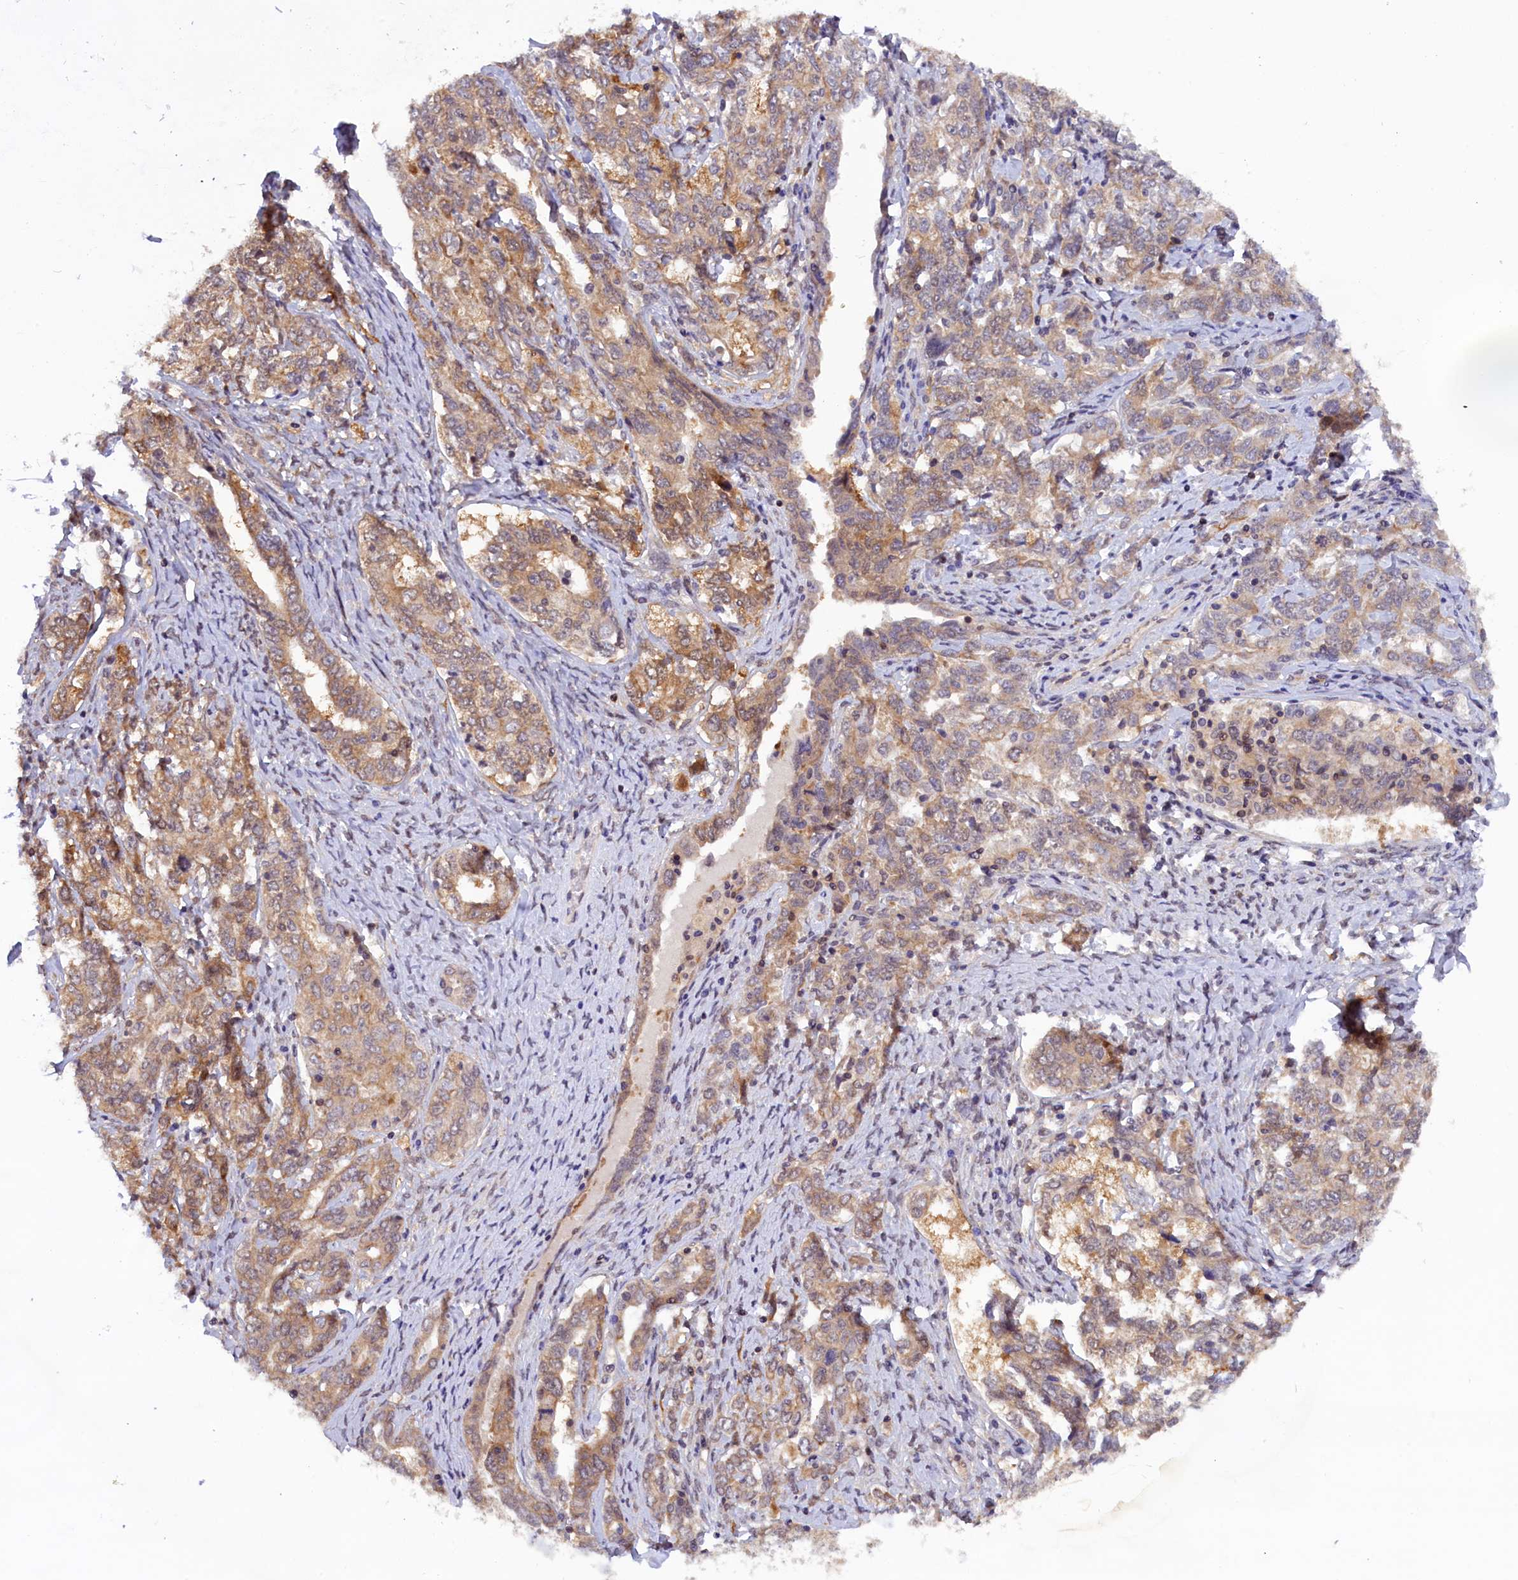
{"staining": {"intensity": "moderate", "quantity": ">75%", "location": "cytoplasmic/membranous"}, "tissue": "ovarian cancer", "cell_type": "Tumor cells", "image_type": "cancer", "snomed": [{"axis": "morphology", "description": "Carcinoma, endometroid"}, {"axis": "topography", "description": "Ovary"}], "caption": "A photomicrograph of human ovarian endometroid carcinoma stained for a protein demonstrates moderate cytoplasmic/membranous brown staining in tumor cells.", "gene": "TBCB", "patient": {"sex": "female", "age": 62}}